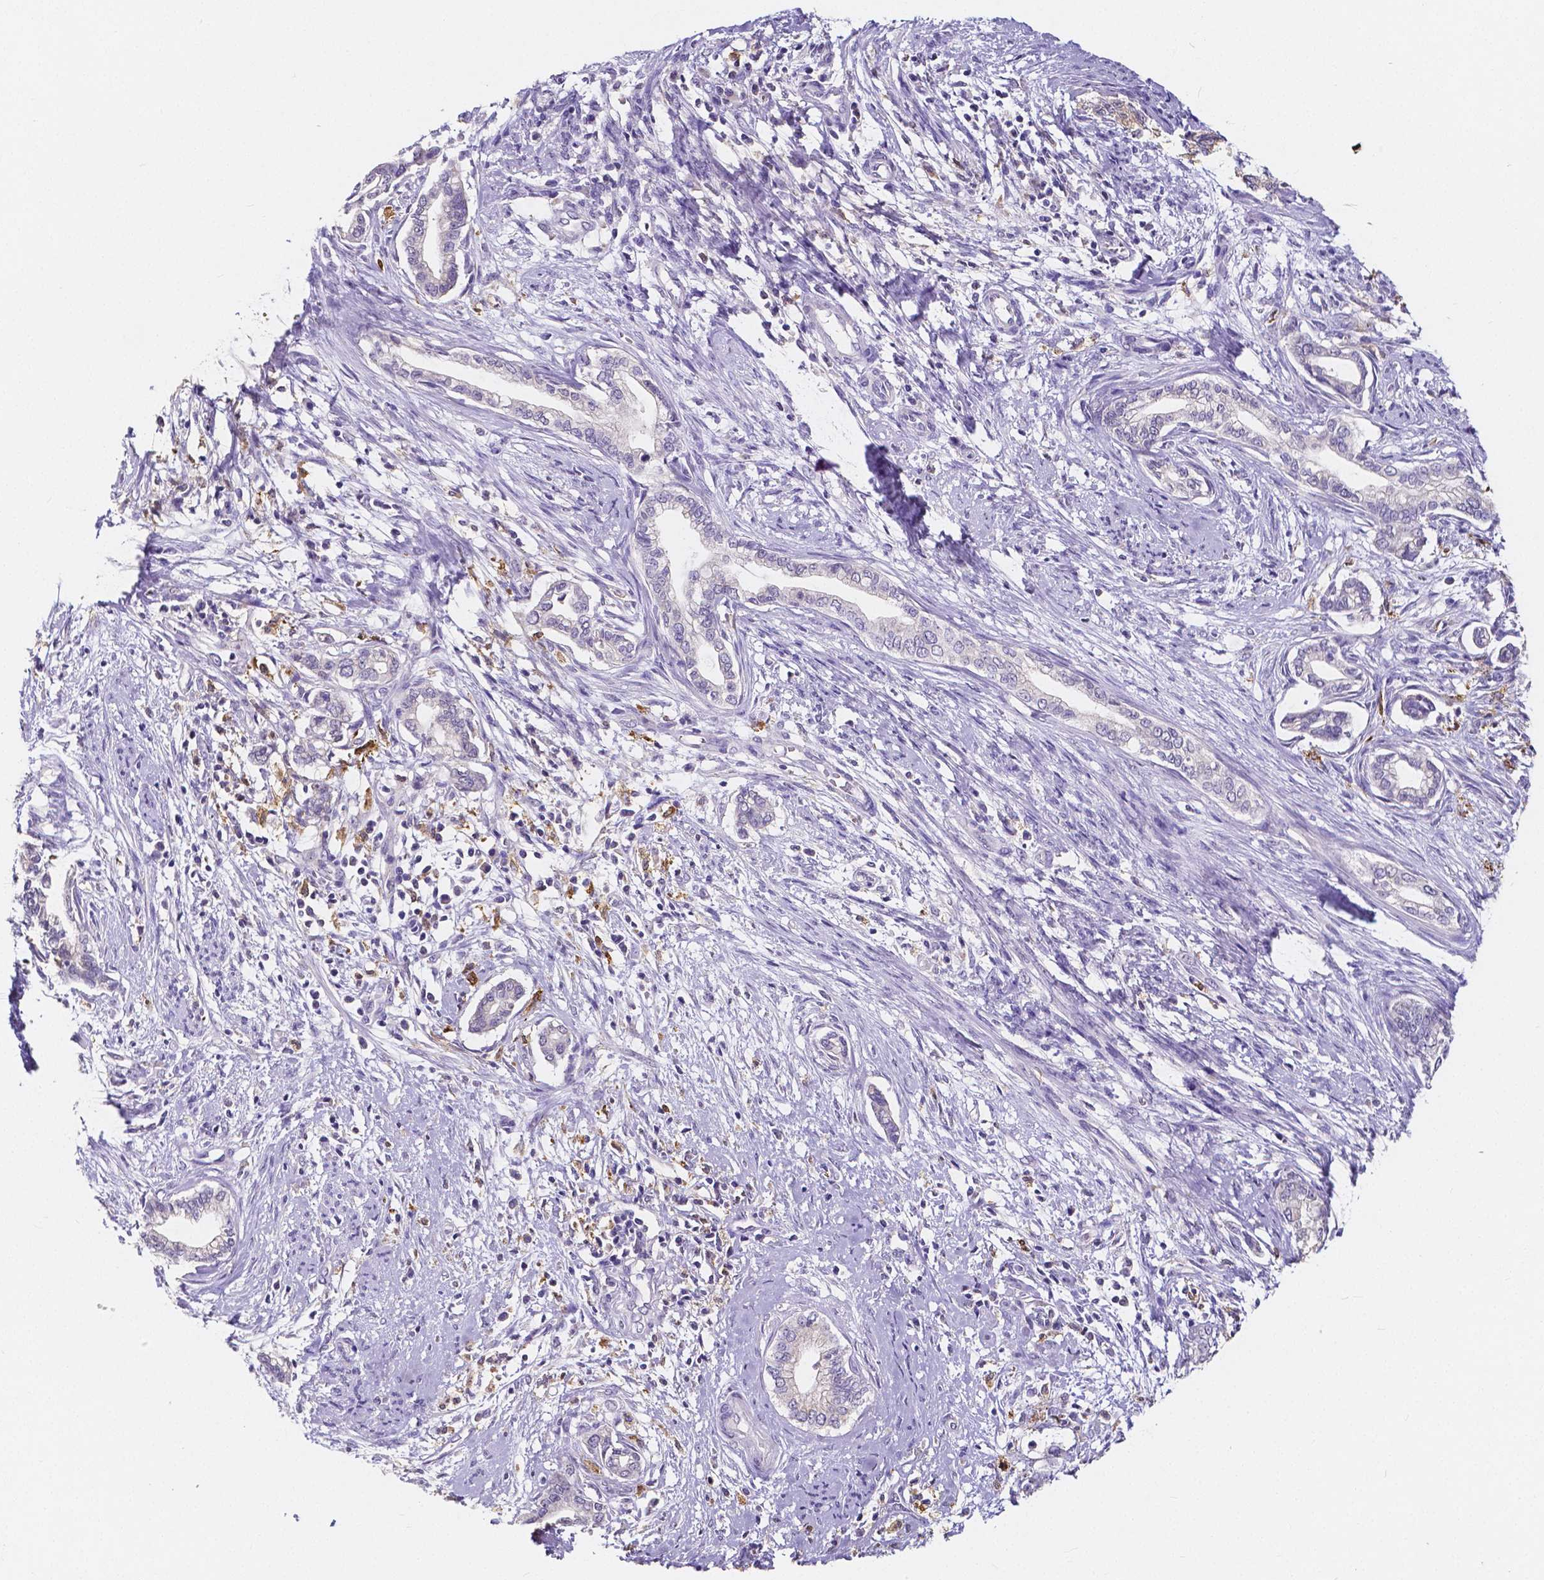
{"staining": {"intensity": "negative", "quantity": "none", "location": "none"}, "tissue": "cervical cancer", "cell_type": "Tumor cells", "image_type": "cancer", "snomed": [{"axis": "morphology", "description": "Adenocarcinoma, NOS"}, {"axis": "topography", "description": "Cervix"}], "caption": "This is a image of IHC staining of adenocarcinoma (cervical), which shows no positivity in tumor cells.", "gene": "ACP5", "patient": {"sex": "female", "age": 62}}